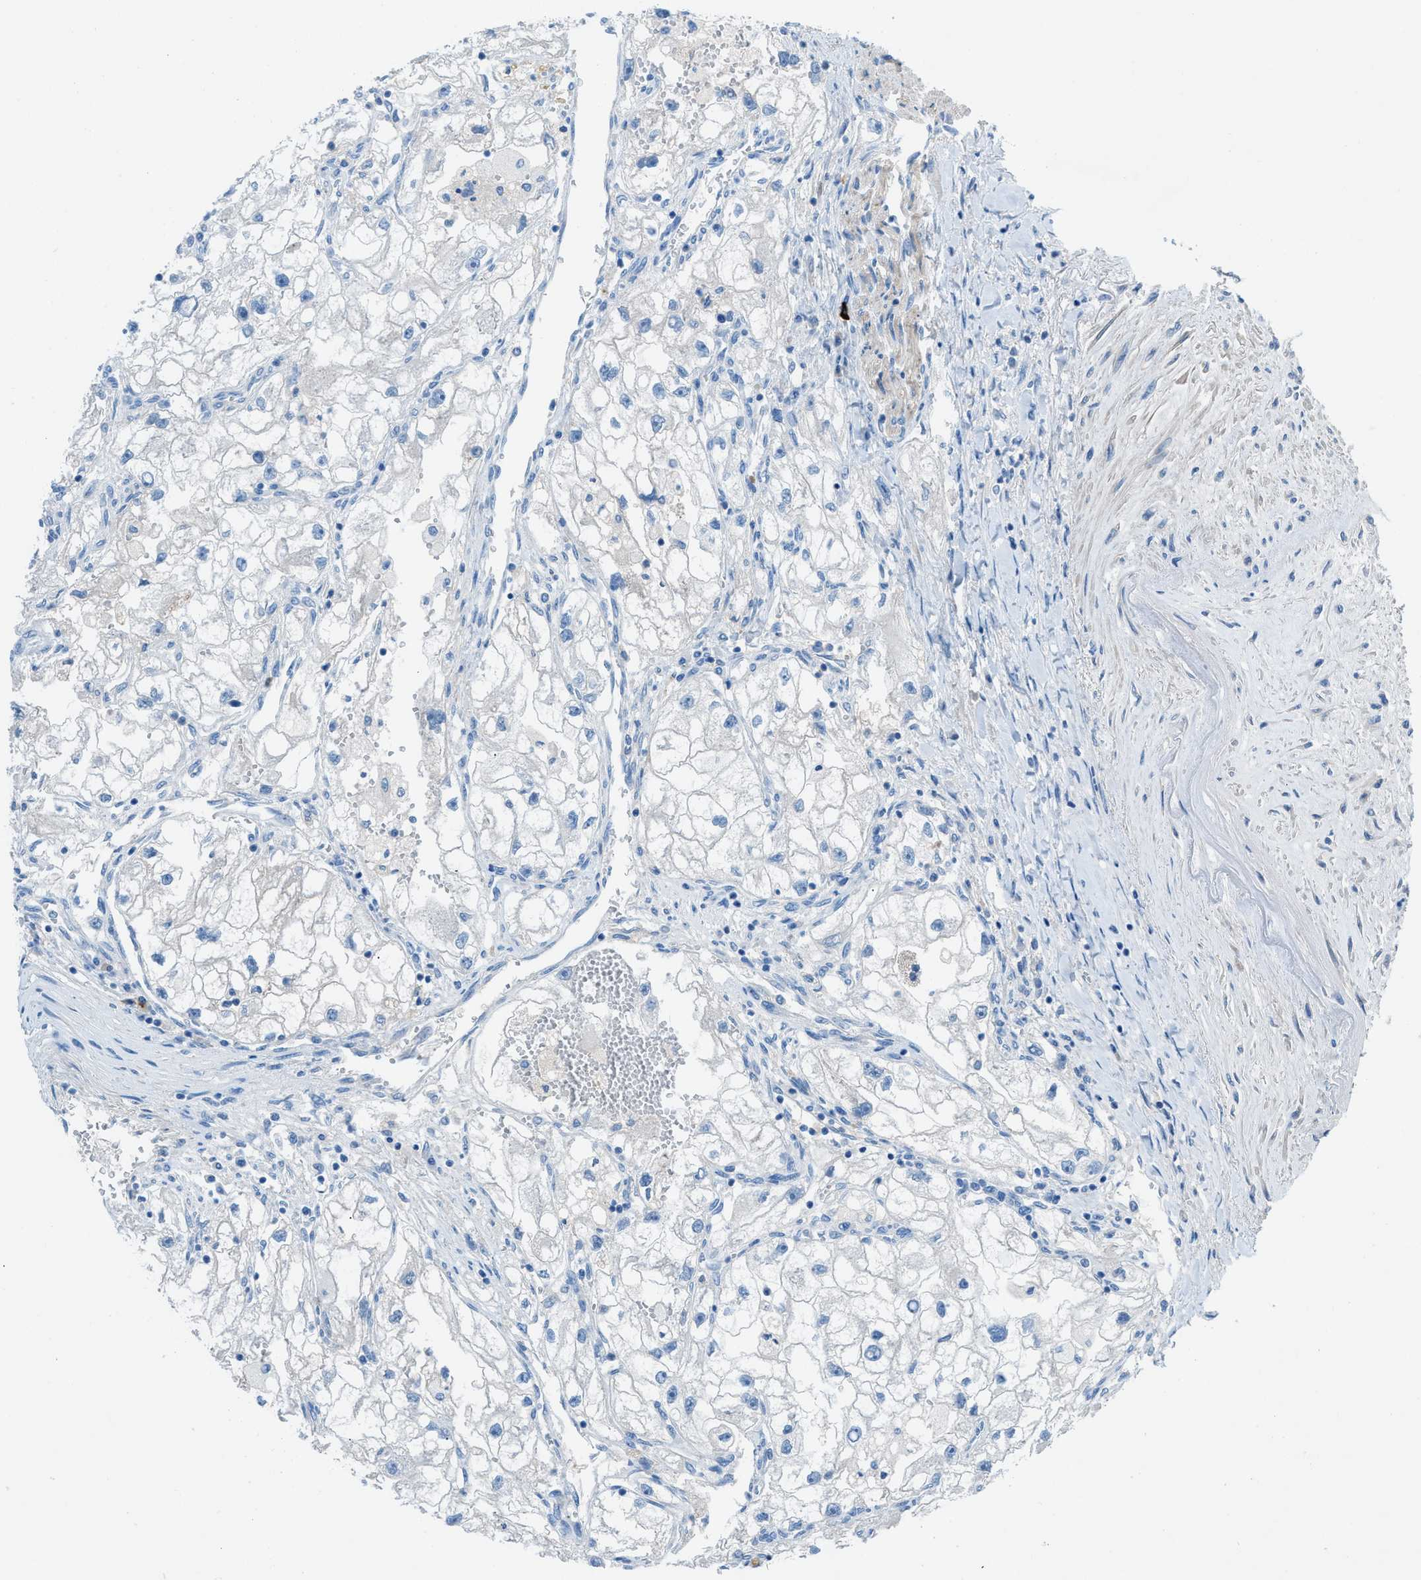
{"staining": {"intensity": "negative", "quantity": "none", "location": "none"}, "tissue": "renal cancer", "cell_type": "Tumor cells", "image_type": "cancer", "snomed": [{"axis": "morphology", "description": "Adenocarcinoma, NOS"}, {"axis": "topography", "description": "Kidney"}], "caption": "High power microscopy photomicrograph of an immunohistochemistry (IHC) image of renal cancer (adenocarcinoma), revealing no significant positivity in tumor cells.", "gene": "C5AR2", "patient": {"sex": "female", "age": 70}}